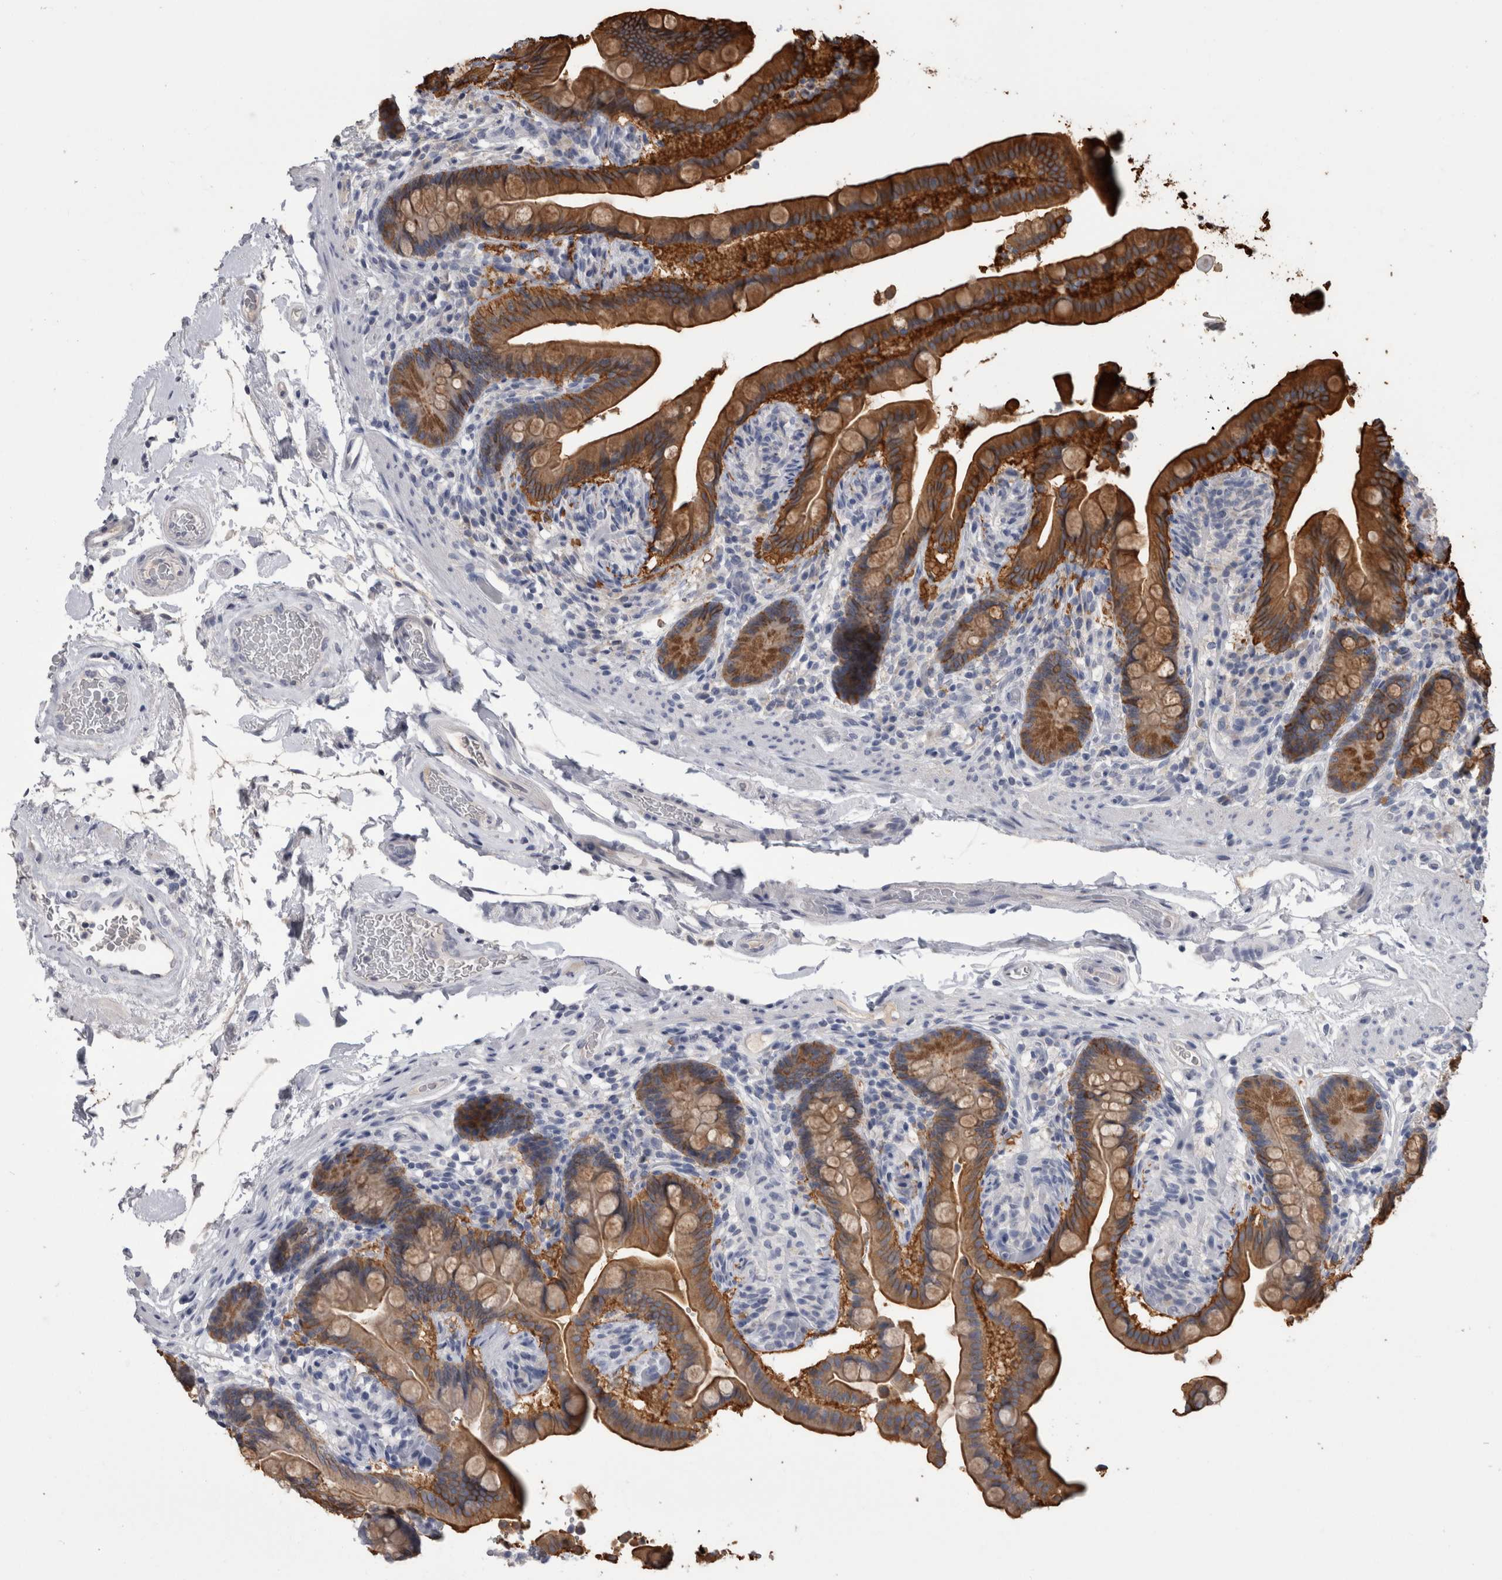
{"staining": {"intensity": "negative", "quantity": "none", "location": "none"}, "tissue": "colon", "cell_type": "Endothelial cells", "image_type": "normal", "snomed": [{"axis": "morphology", "description": "Normal tissue, NOS"}, {"axis": "topography", "description": "Smooth muscle"}, {"axis": "topography", "description": "Colon"}], "caption": "The image shows no staining of endothelial cells in benign colon.", "gene": "ANXA13", "patient": {"sex": "male", "age": 73}}